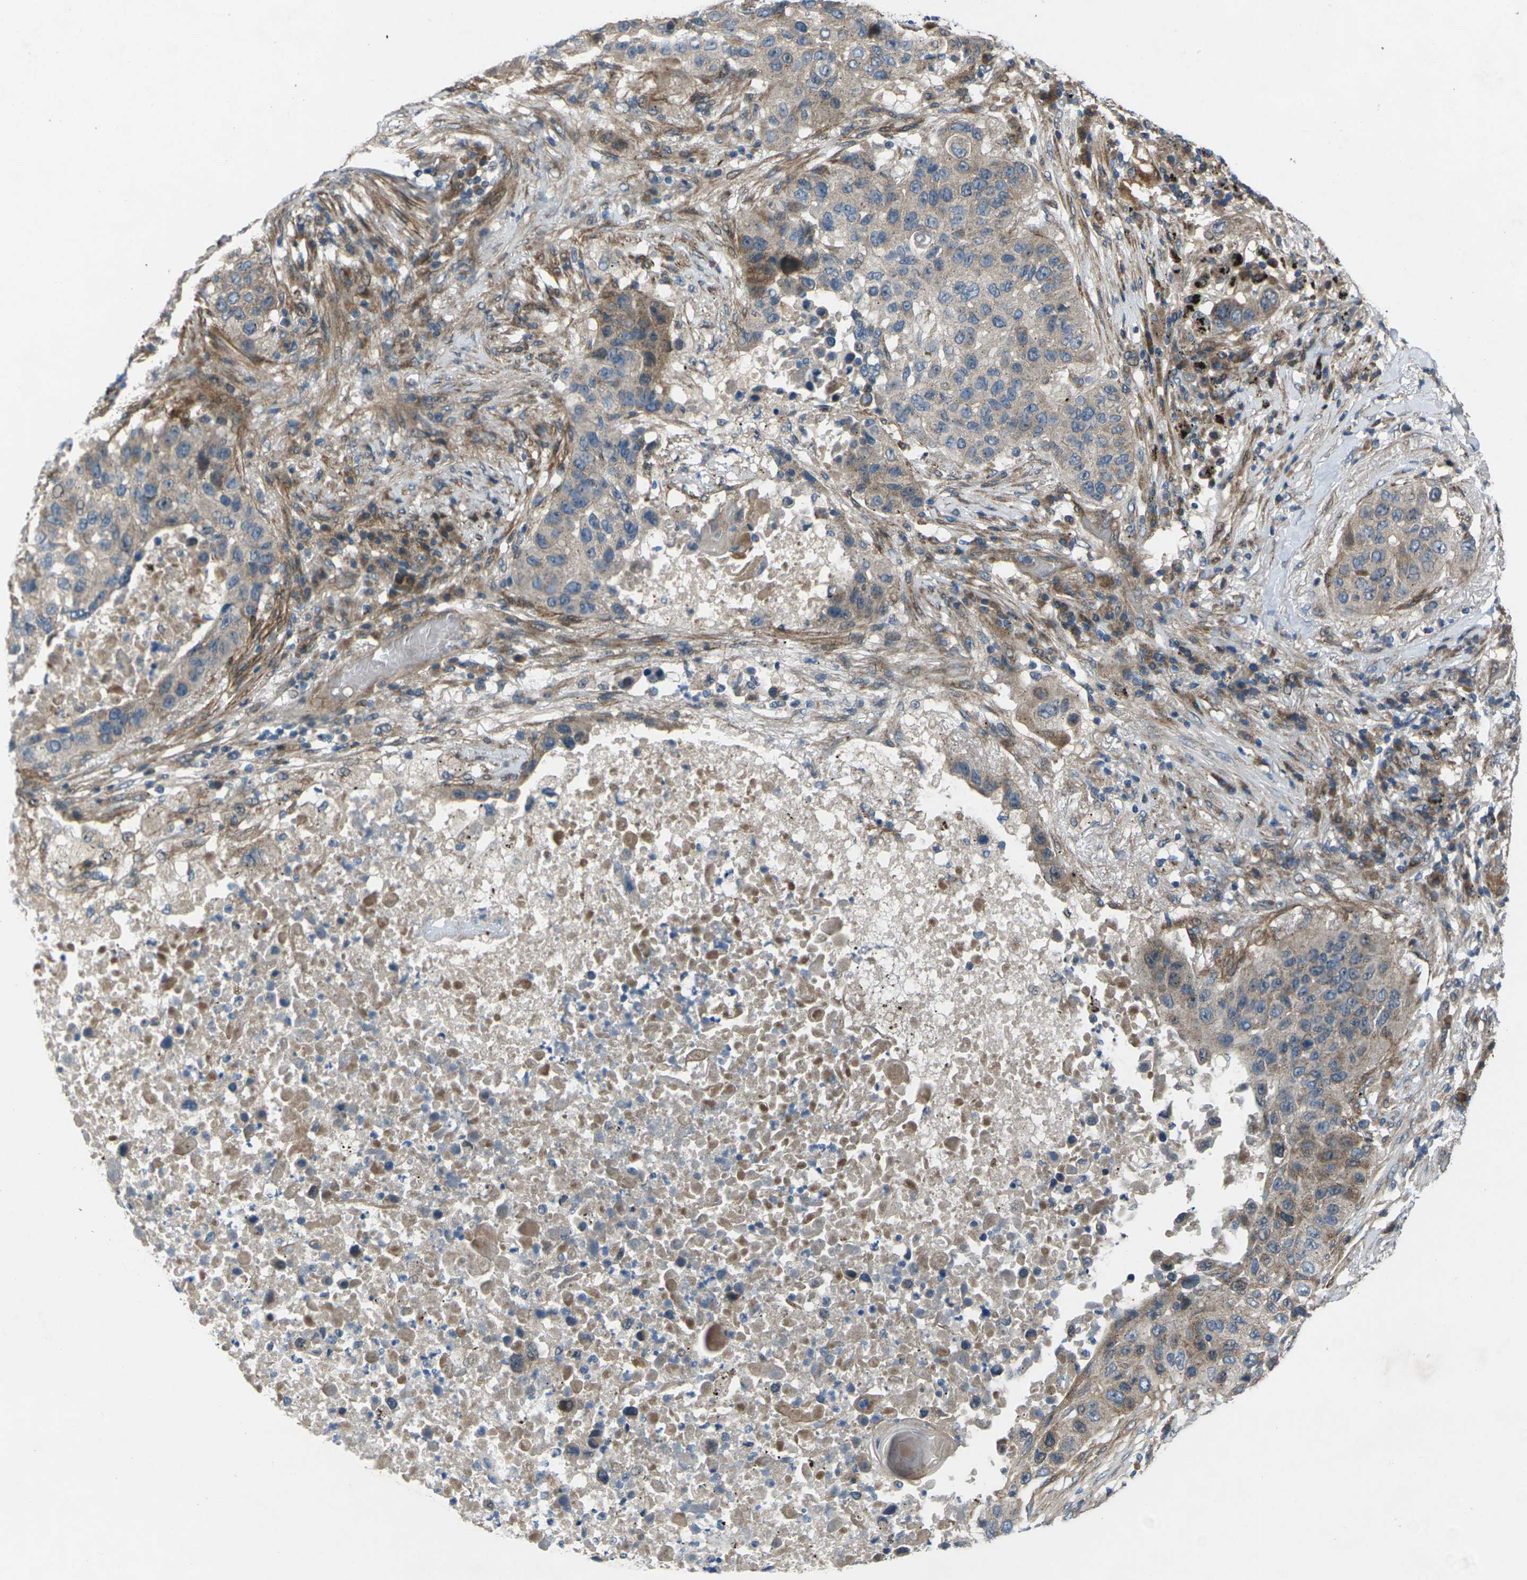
{"staining": {"intensity": "moderate", "quantity": ">75%", "location": "cytoplasmic/membranous"}, "tissue": "lung cancer", "cell_type": "Tumor cells", "image_type": "cancer", "snomed": [{"axis": "morphology", "description": "Squamous cell carcinoma, NOS"}, {"axis": "topography", "description": "Lung"}], "caption": "Protein analysis of lung cancer (squamous cell carcinoma) tissue exhibits moderate cytoplasmic/membranous expression in about >75% of tumor cells.", "gene": "EDNRA", "patient": {"sex": "male", "age": 57}}